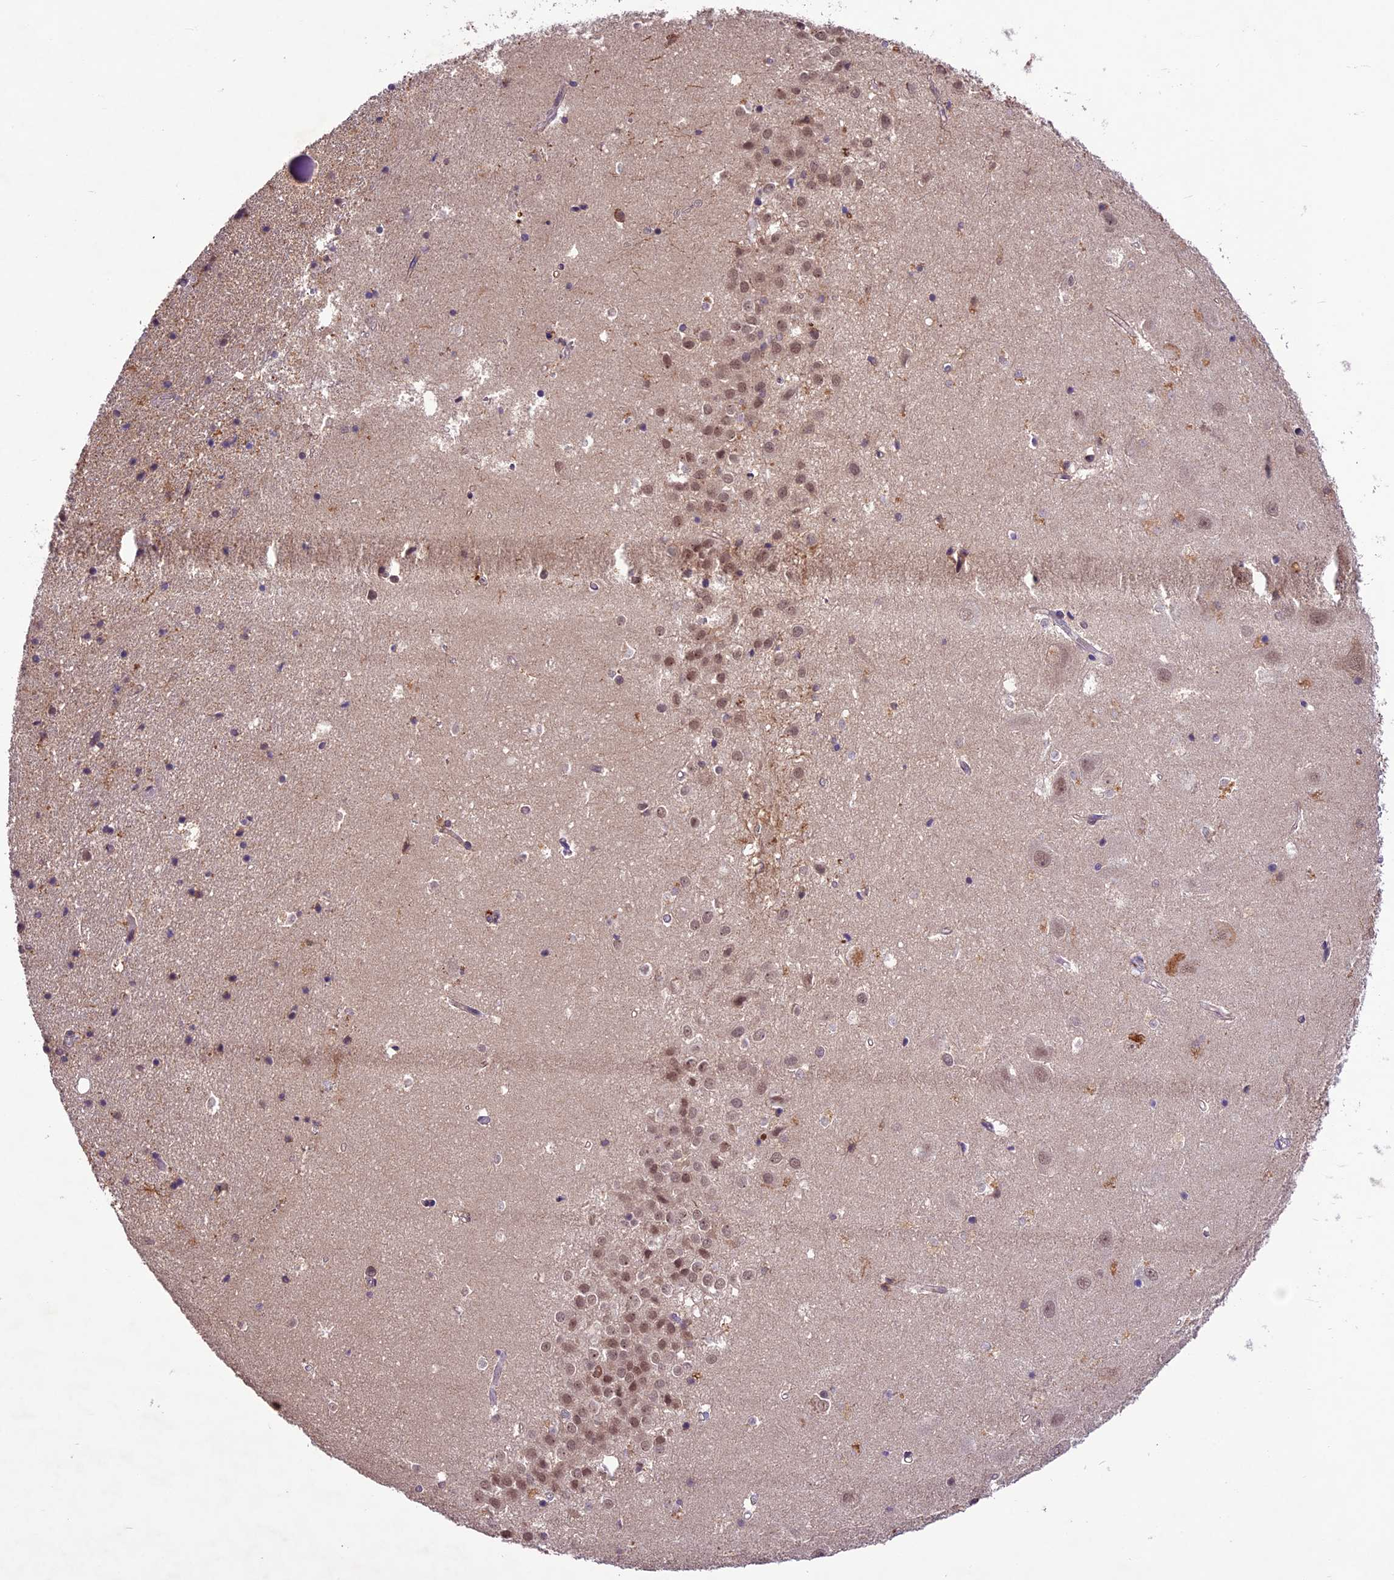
{"staining": {"intensity": "weak", "quantity": "<25%", "location": "nuclear"}, "tissue": "hippocampus", "cell_type": "Glial cells", "image_type": "normal", "snomed": [{"axis": "morphology", "description": "Normal tissue, NOS"}, {"axis": "topography", "description": "Hippocampus"}], "caption": "This is a image of immunohistochemistry (IHC) staining of benign hippocampus, which shows no expression in glial cells.", "gene": "ATP10A", "patient": {"sex": "female", "age": 52}}